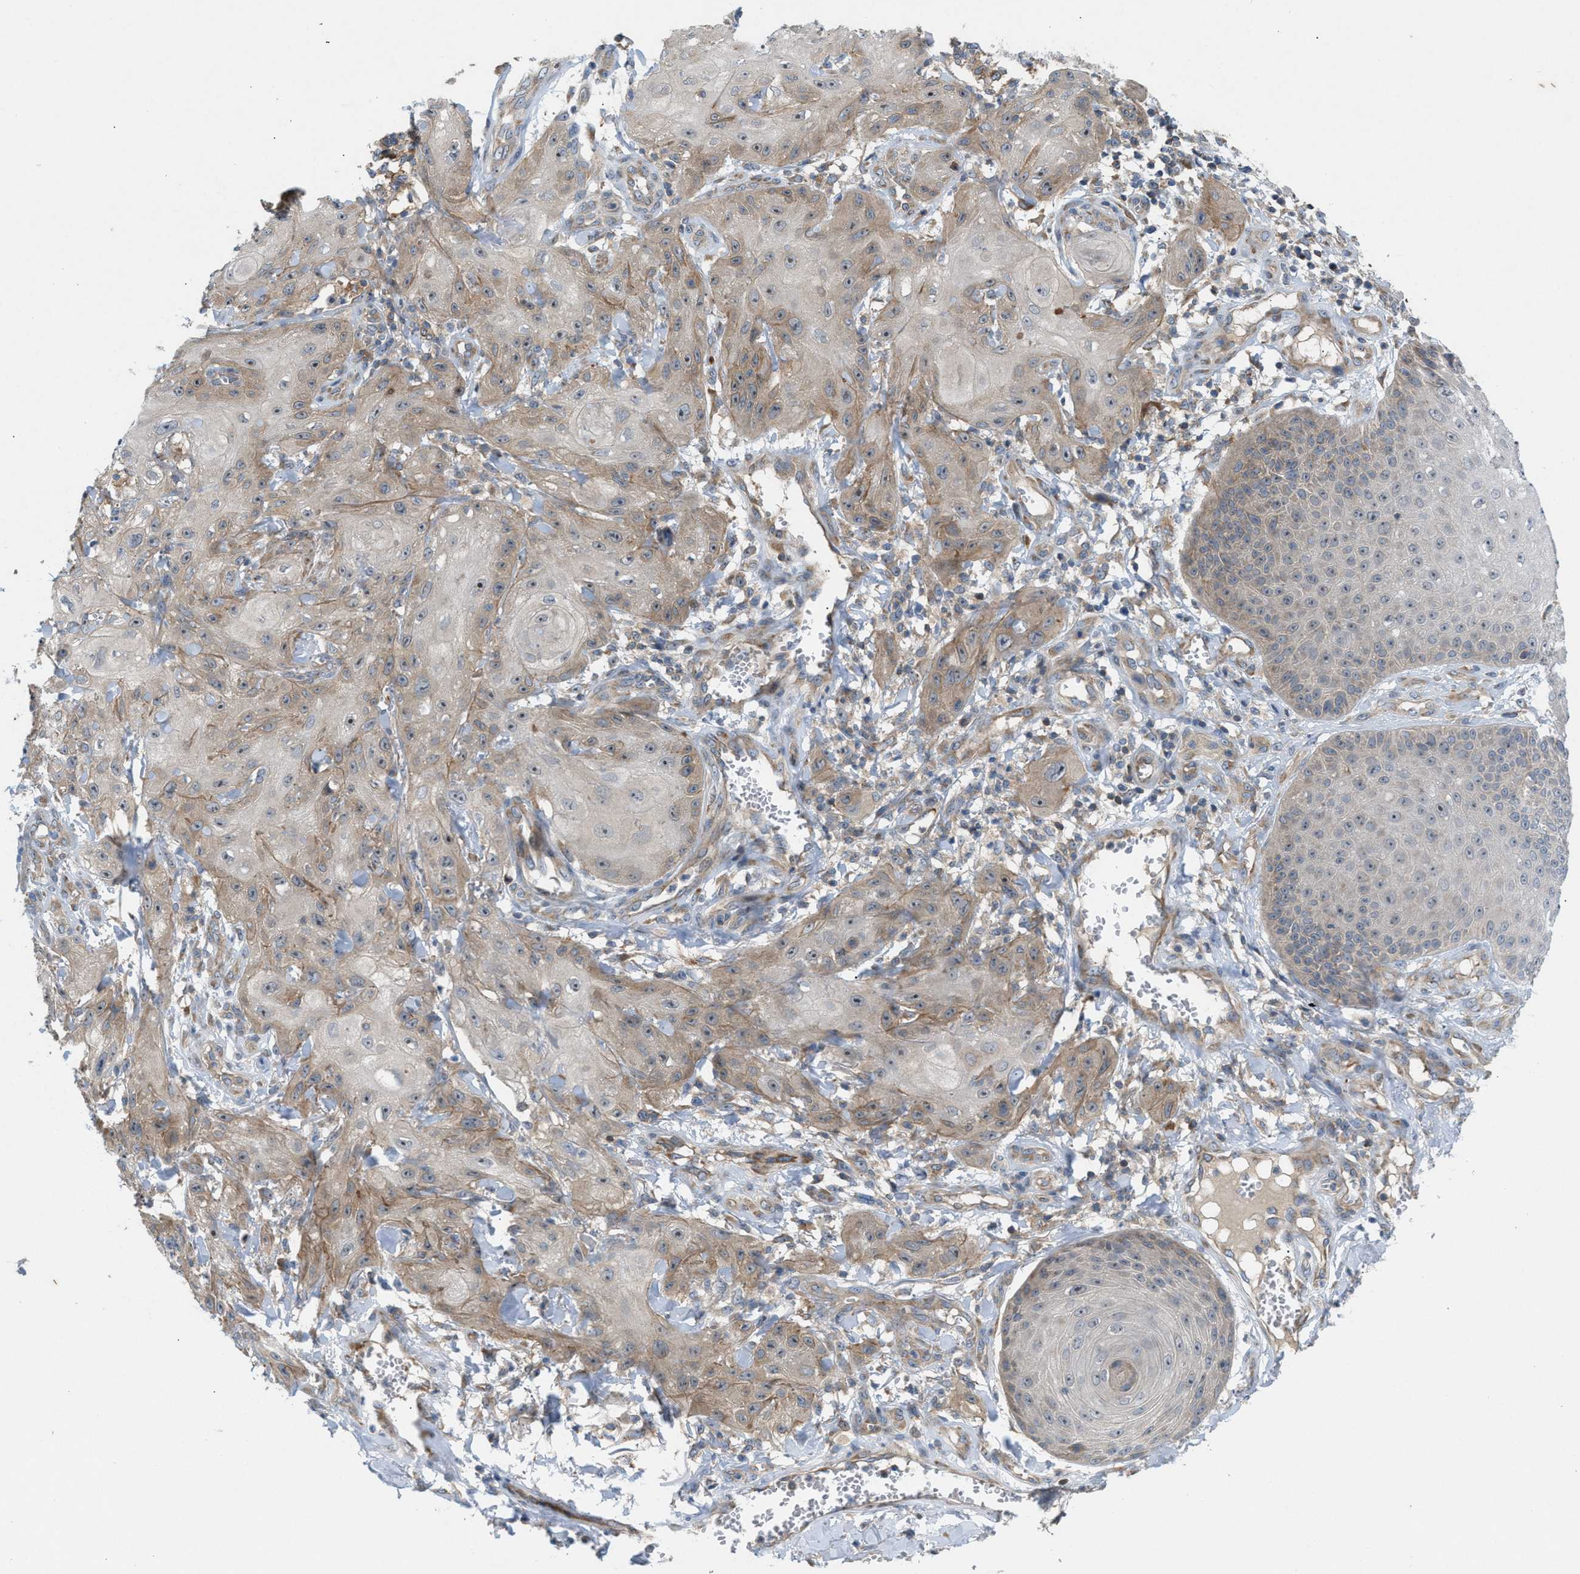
{"staining": {"intensity": "weak", "quantity": "25%-75%", "location": "cytoplasmic/membranous,nuclear"}, "tissue": "skin cancer", "cell_type": "Tumor cells", "image_type": "cancer", "snomed": [{"axis": "morphology", "description": "Squamous cell carcinoma, NOS"}, {"axis": "topography", "description": "Skin"}], "caption": "Protein staining displays weak cytoplasmic/membranous and nuclear expression in approximately 25%-75% of tumor cells in squamous cell carcinoma (skin).", "gene": "CYB5D1", "patient": {"sex": "male", "age": 74}}